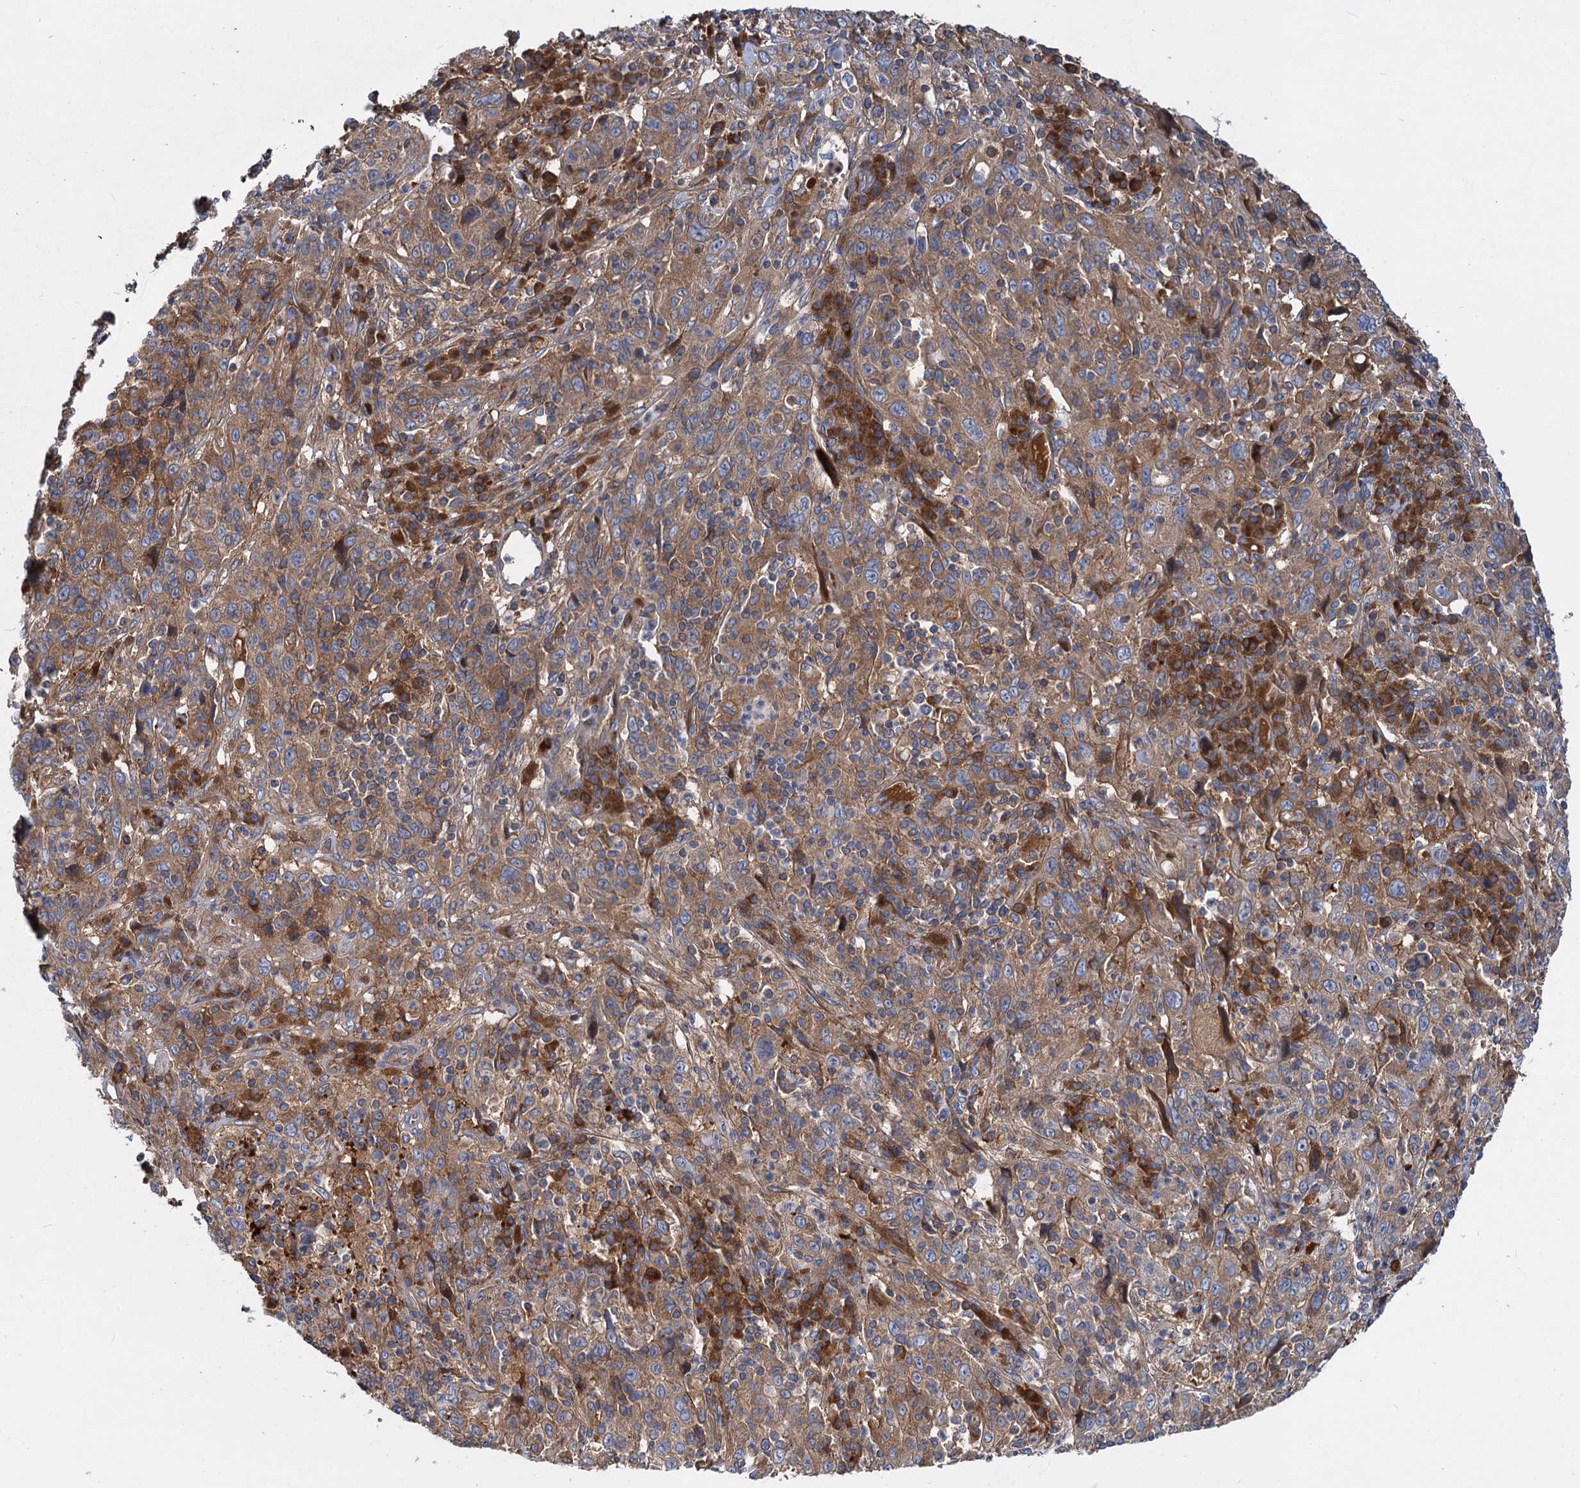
{"staining": {"intensity": "moderate", "quantity": ">75%", "location": "cytoplasmic/membranous"}, "tissue": "cervical cancer", "cell_type": "Tumor cells", "image_type": "cancer", "snomed": [{"axis": "morphology", "description": "Squamous cell carcinoma, NOS"}, {"axis": "topography", "description": "Cervix"}], "caption": "Cervical cancer (squamous cell carcinoma) stained for a protein displays moderate cytoplasmic/membranous positivity in tumor cells.", "gene": "ALKBH7", "patient": {"sex": "female", "age": 46}}